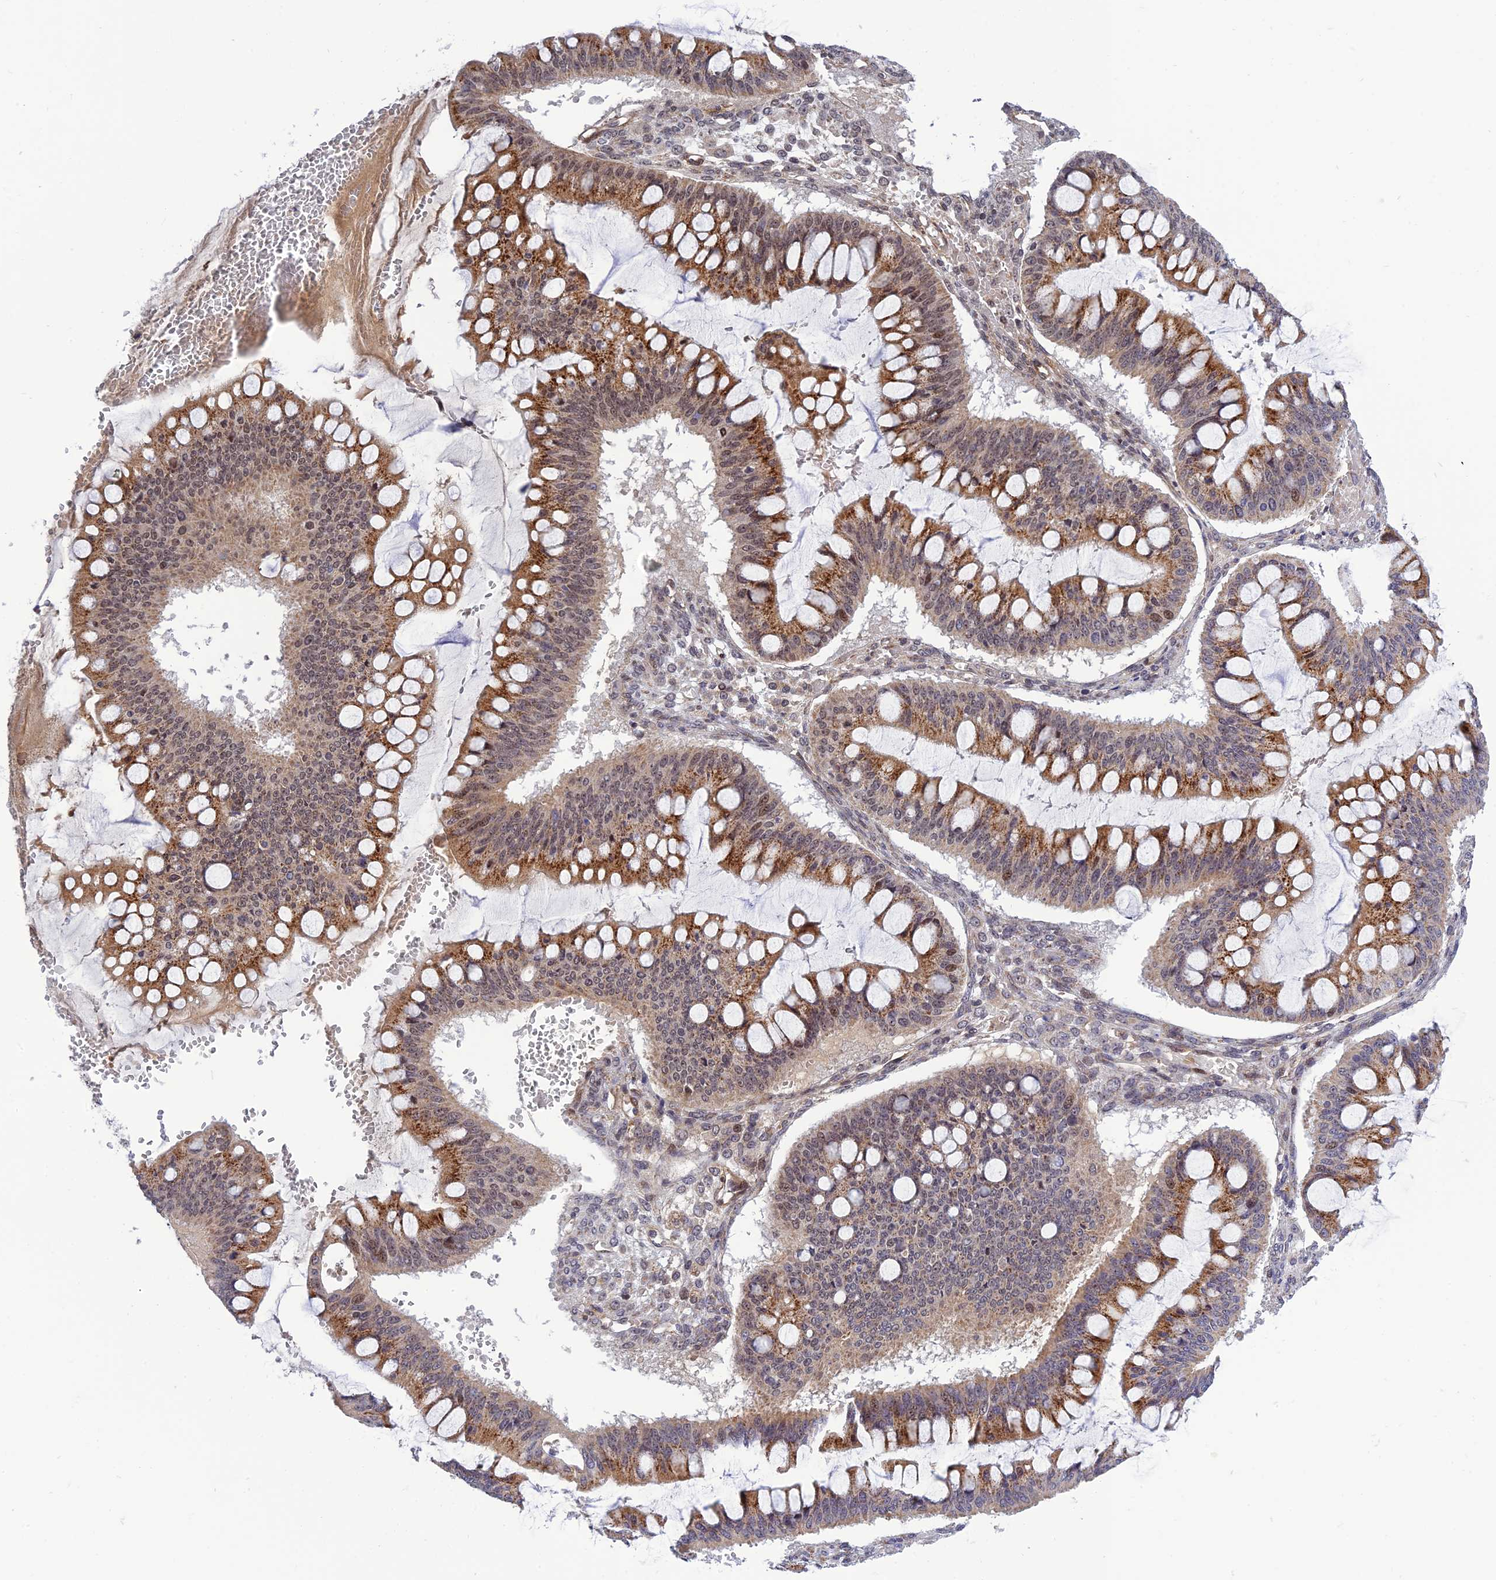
{"staining": {"intensity": "moderate", "quantity": ">75%", "location": "cytoplasmic/membranous,nuclear"}, "tissue": "ovarian cancer", "cell_type": "Tumor cells", "image_type": "cancer", "snomed": [{"axis": "morphology", "description": "Cystadenocarcinoma, mucinous, NOS"}, {"axis": "topography", "description": "Ovary"}], "caption": "A micrograph of human ovarian mucinous cystadenocarcinoma stained for a protein shows moderate cytoplasmic/membranous and nuclear brown staining in tumor cells. Using DAB (3,3'-diaminobenzidine) (brown) and hematoxylin (blue) stains, captured at high magnification using brightfield microscopy.", "gene": "REXO1", "patient": {"sex": "female", "age": 73}}